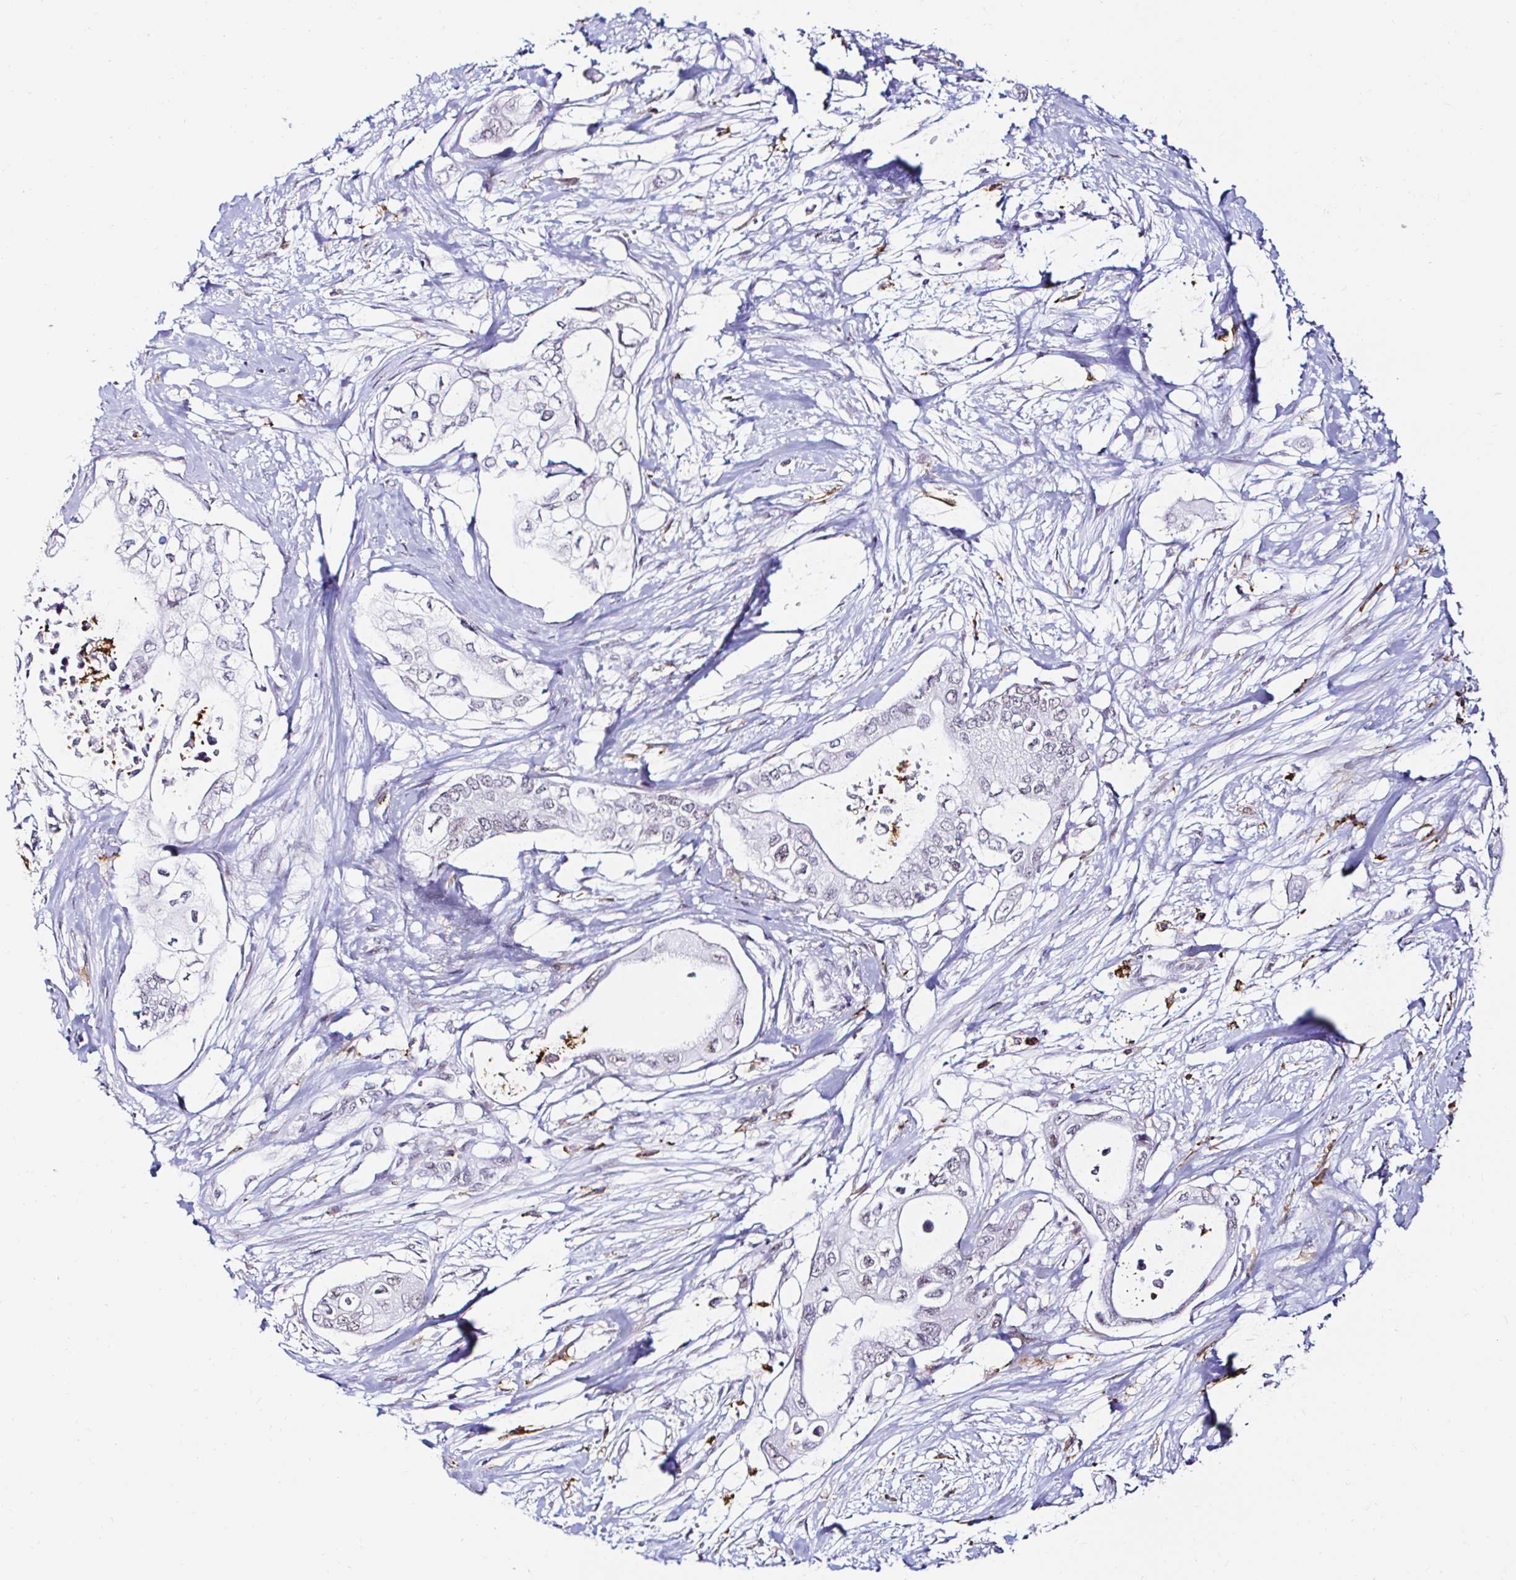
{"staining": {"intensity": "negative", "quantity": "none", "location": "none"}, "tissue": "pancreatic cancer", "cell_type": "Tumor cells", "image_type": "cancer", "snomed": [{"axis": "morphology", "description": "Adenocarcinoma, NOS"}, {"axis": "topography", "description": "Pancreas"}], "caption": "Protein analysis of pancreatic cancer (adenocarcinoma) exhibits no significant staining in tumor cells. Brightfield microscopy of IHC stained with DAB (3,3'-diaminobenzidine) (brown) and hematoxylin (blue), captured at high magnification.", "gene": "CYBB", "patient": {"sex": "female", "age": 63}}